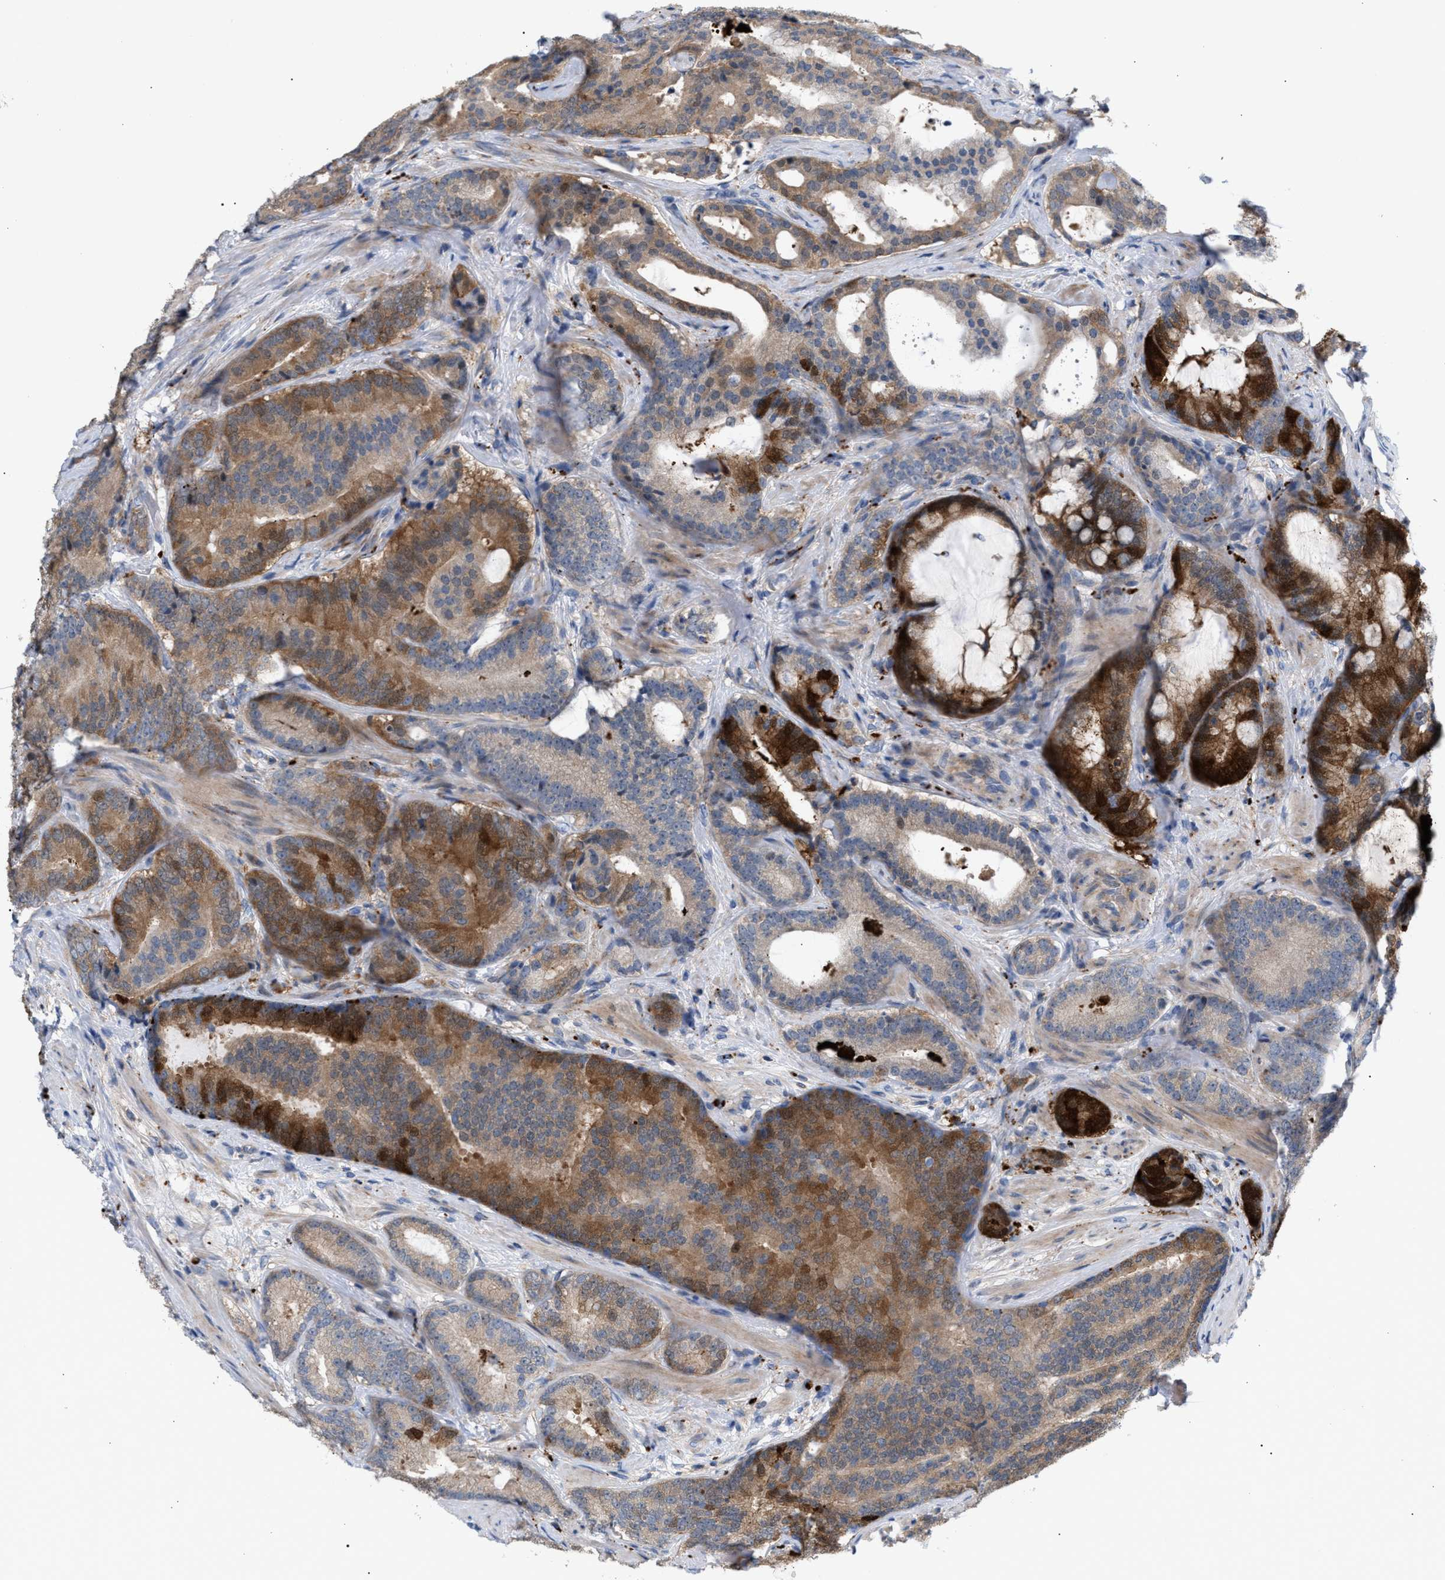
{"staining": {"intensity": "moderate", "quantity": ">75%", "location": "cytoplasmic/membranous"}, "tissue": "prostate cancer", "cell_type": "Tumor cells", "image_type": "cancer", "snomed": [{"axis": "morphology", "description": "Adenocarcinoma, High grade"}, {"axis": "topography", "description": "Prostate"}], "caption": "The image exhibits a brown stain indicating the presence of a protein in the cytoplasmic/membranous of tumor cells in prostate cancer (adenocarcinoma (high-grade)).", "gene": "MBTD1", "patient": {"sex": "male", "age": 55}}